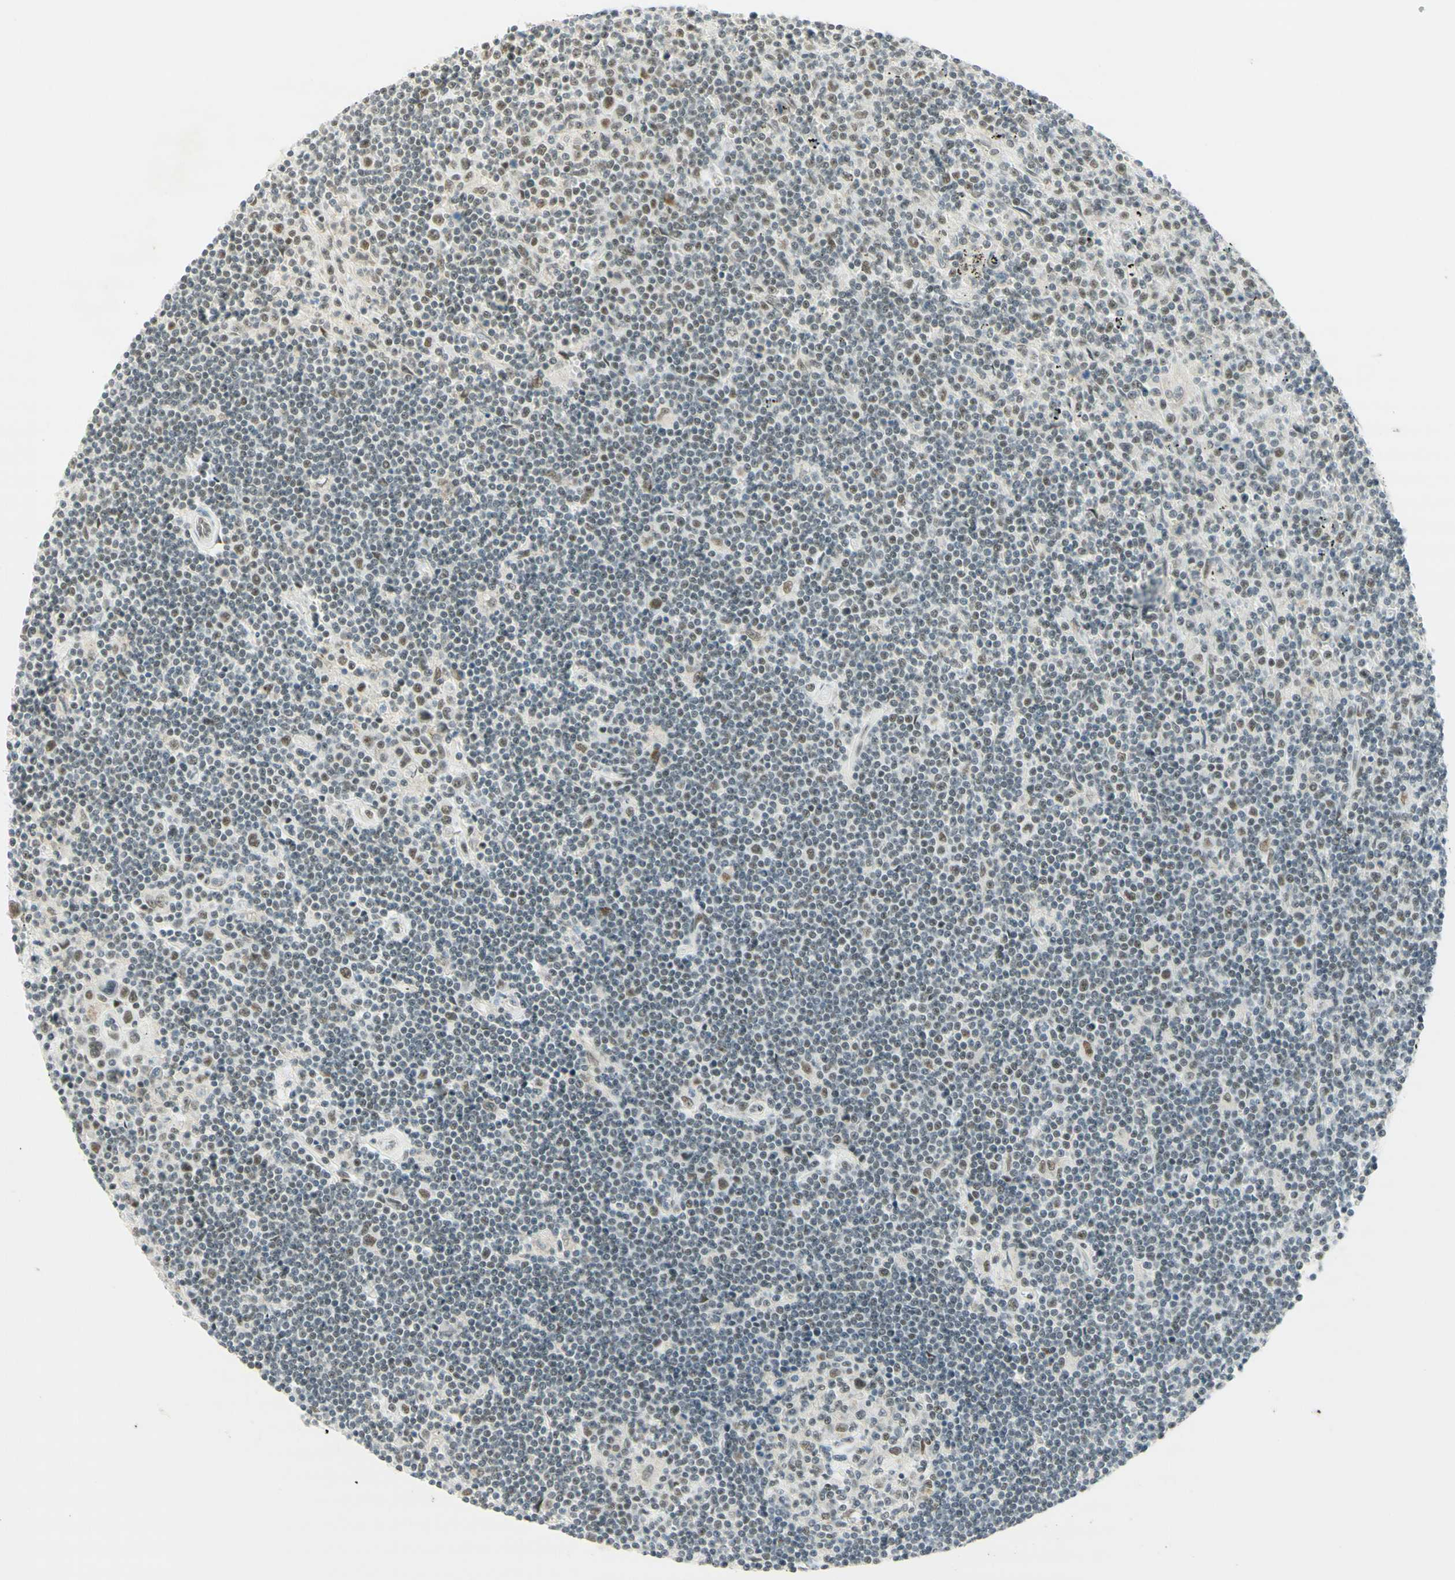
{"staining": {"intensity": "weak", "quantity": "25%-75%", "location": "nuclear"}, "tissue": "lymphoma", "cell_type": "Tumor cells", "image_type": "cancer", "snomed": [{"axis": "morphology", "description": "Malignant lymphoma, non-Hodgkin's type, Low grade"}, {"axis": "topography", "description": "Spleen"}], "caption": "The histopathology image exhibits staining of low-grade malignant lymphoma, non-Hodgkin's type, revealing weak nuclear protein staining (brown color) within tumor cells. Using DAB (3,3'-diaminobenzidine) (brown) and hematoxylin (blue) stains, captured at high magnification using brightfield microscopy.", "gene": "PMS2", "patient": {"sex": "male", "age": 76}}